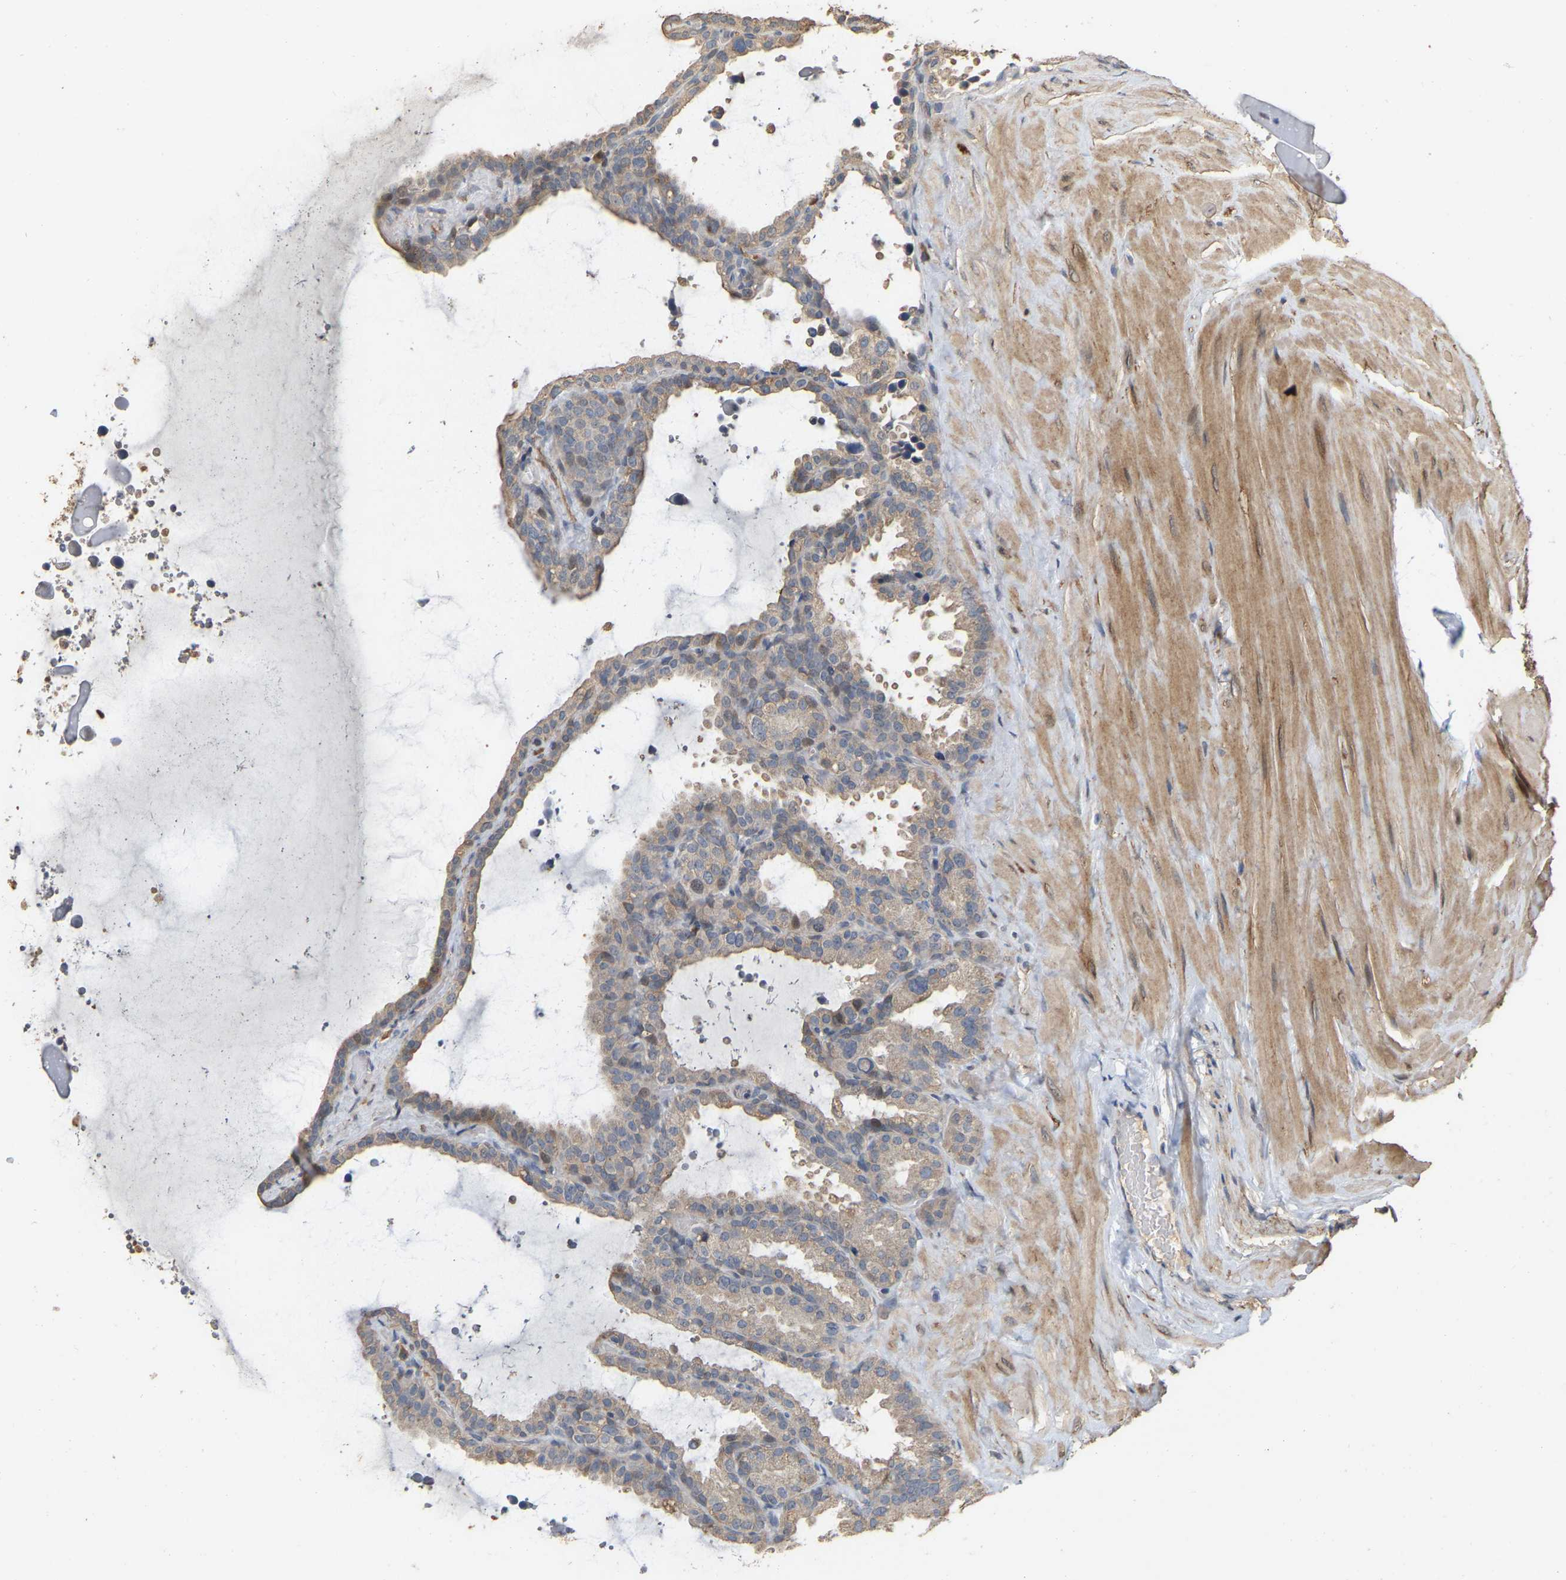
{"staining": {"intensity": "weak", "quantity": ">75%", "location": "cytoplasmic/membranous"}, "tissue": "seminal vesicle", "cell_type": "Glandular cells", "image_type": "normal", "snomed": [{"axis": "morphology", "description": "Normal tissue, NOS"}, {"axis": "topography", "description": "Seminal veicle"}], "caption": "Immunohistochemical staining of benign human seminal vesicle shows >75% levels of weak cytoplasmic/membranous protein expression in approximately >75% of glandular cells.", "gene": "NCS1", "patient": {"sex": "male", "age": 46}}